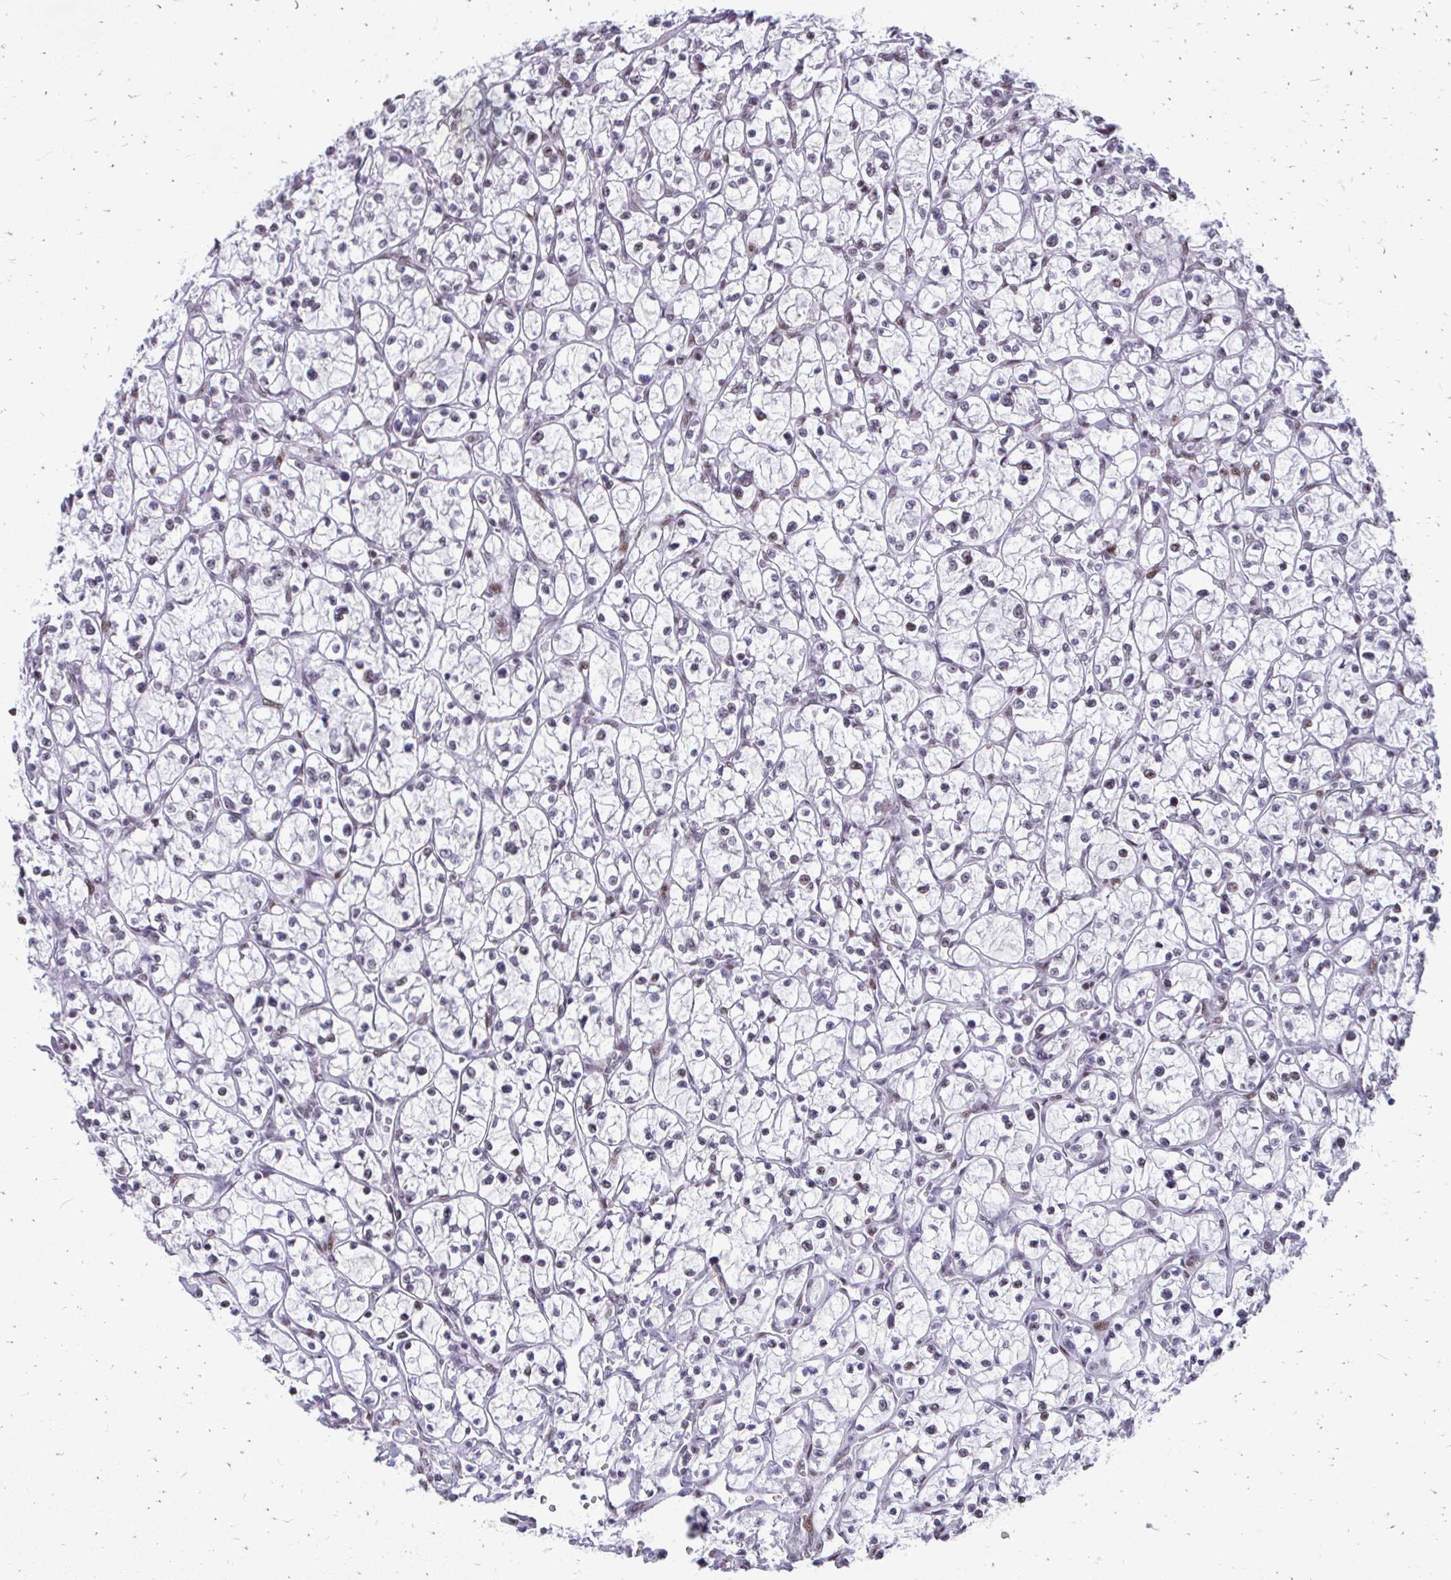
{"staining": {"intensity": "weak", "quantity": "<25%", "location": "nuclear"}, "tissue": "renal cancer", "cell_type": "Tumor cells", "image_type": "cancer", "snomed": [{"axis": "morphology", "description": "Adenocarcinoma, NOS"}, {"axis": "topography", "description": "Kidney"}], "caption": "This is an immunohistochemistry (IHC) micrograph of human renal cancer (adenocarcinoma). There is no positivity in tumor cells.", "gene": "SS18", "patient": {"sex": "female", "age": 64}}